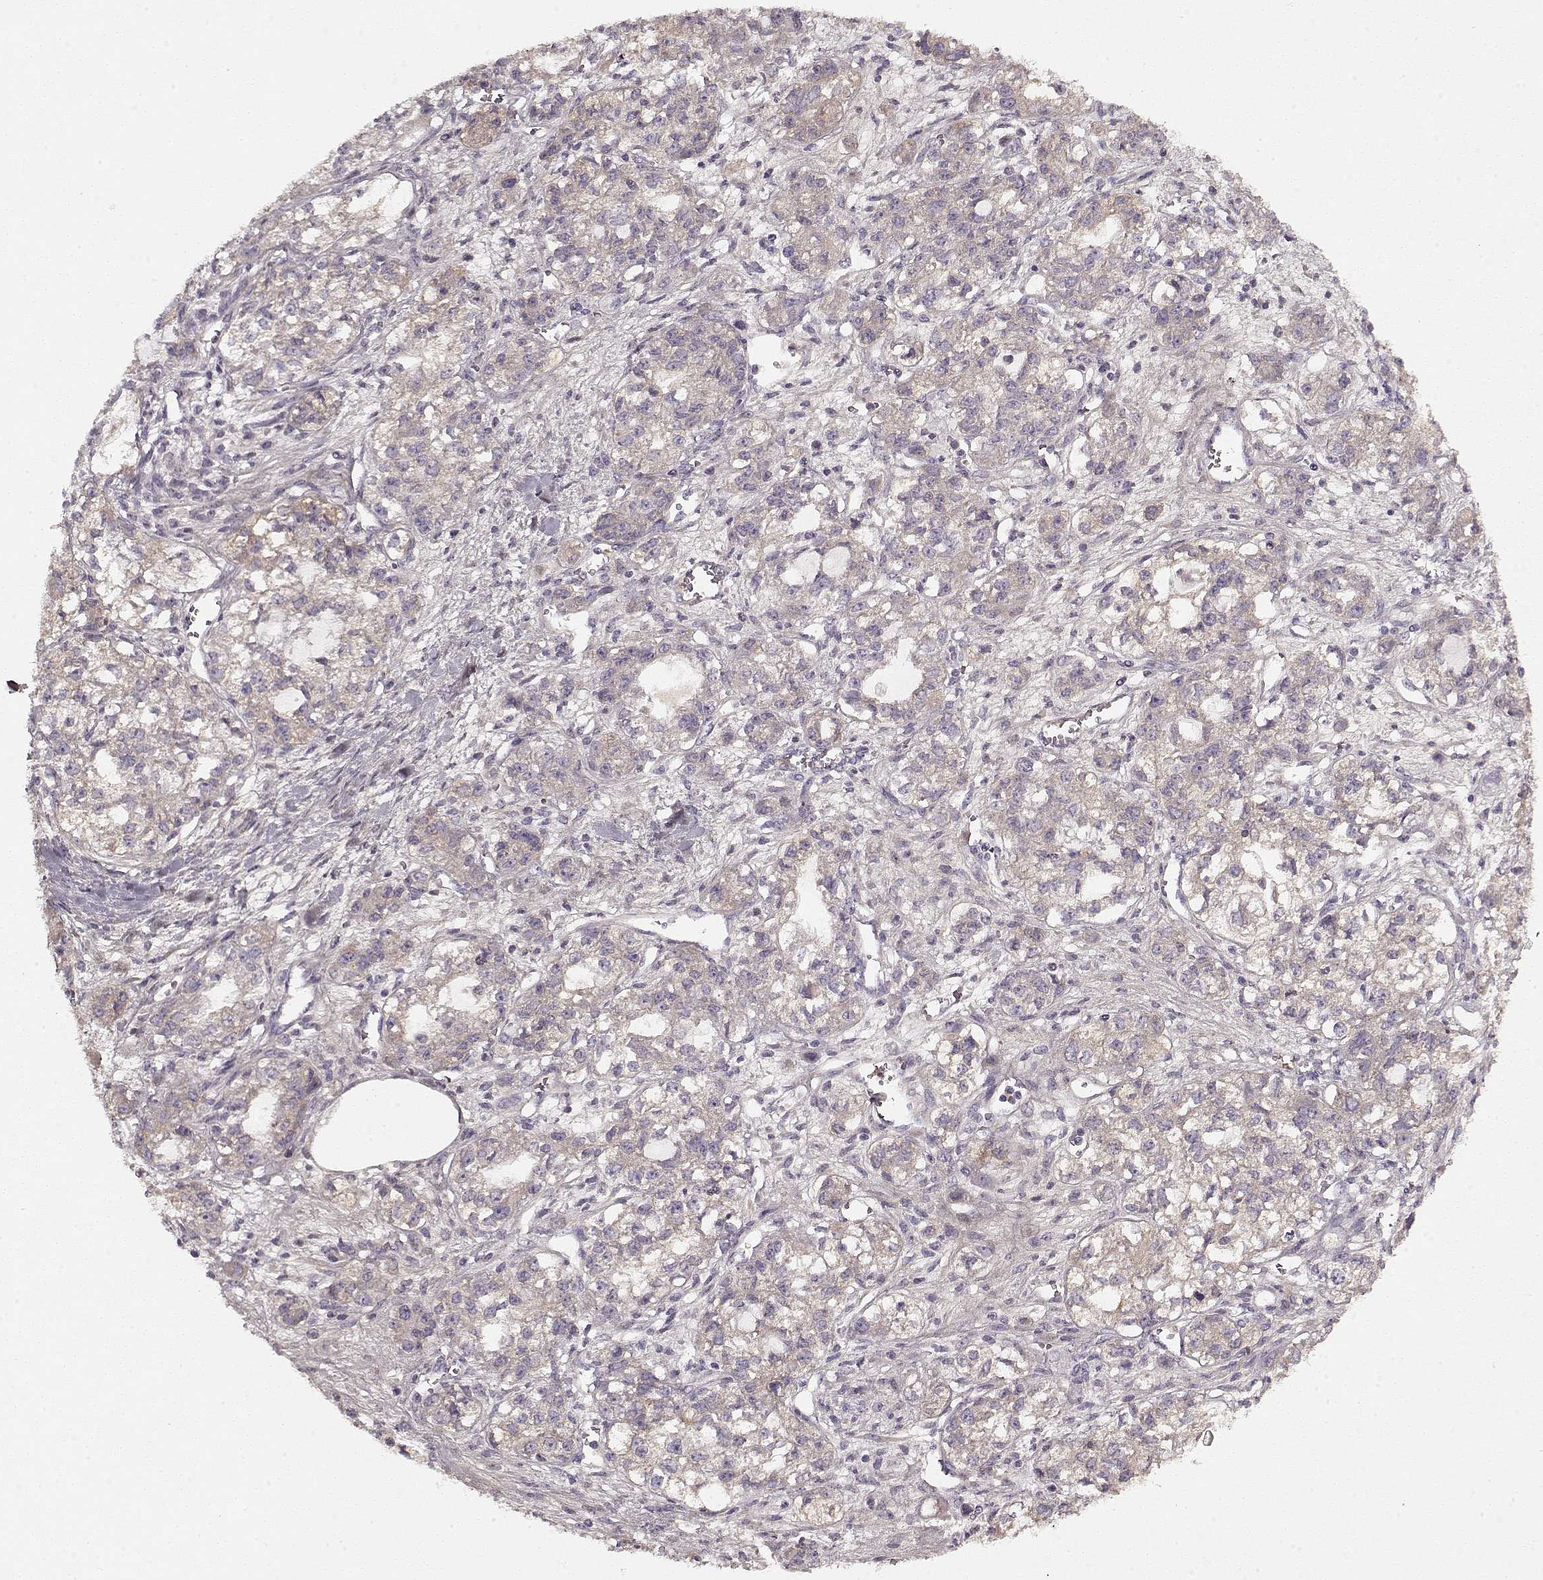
{"staining": {"intensity": "weak", "quantity": "<25%", "location": "cytoplasmic/membranous"}, "tissue": "ovarian cancer", "cell_type": "Tumor cells", "image_type": "cancer", "snomed": [{"axis": "morphology", "description": "Carcinoma, endometroid"}, {"axis": "topography", "description": "Ovary"}], "caption": "A histopathology image of human ovarian endometroid carcinoma is negative for staining in tumor cells.", "gene": "LUM", "patient": {"sex": "female", "age": 64}}